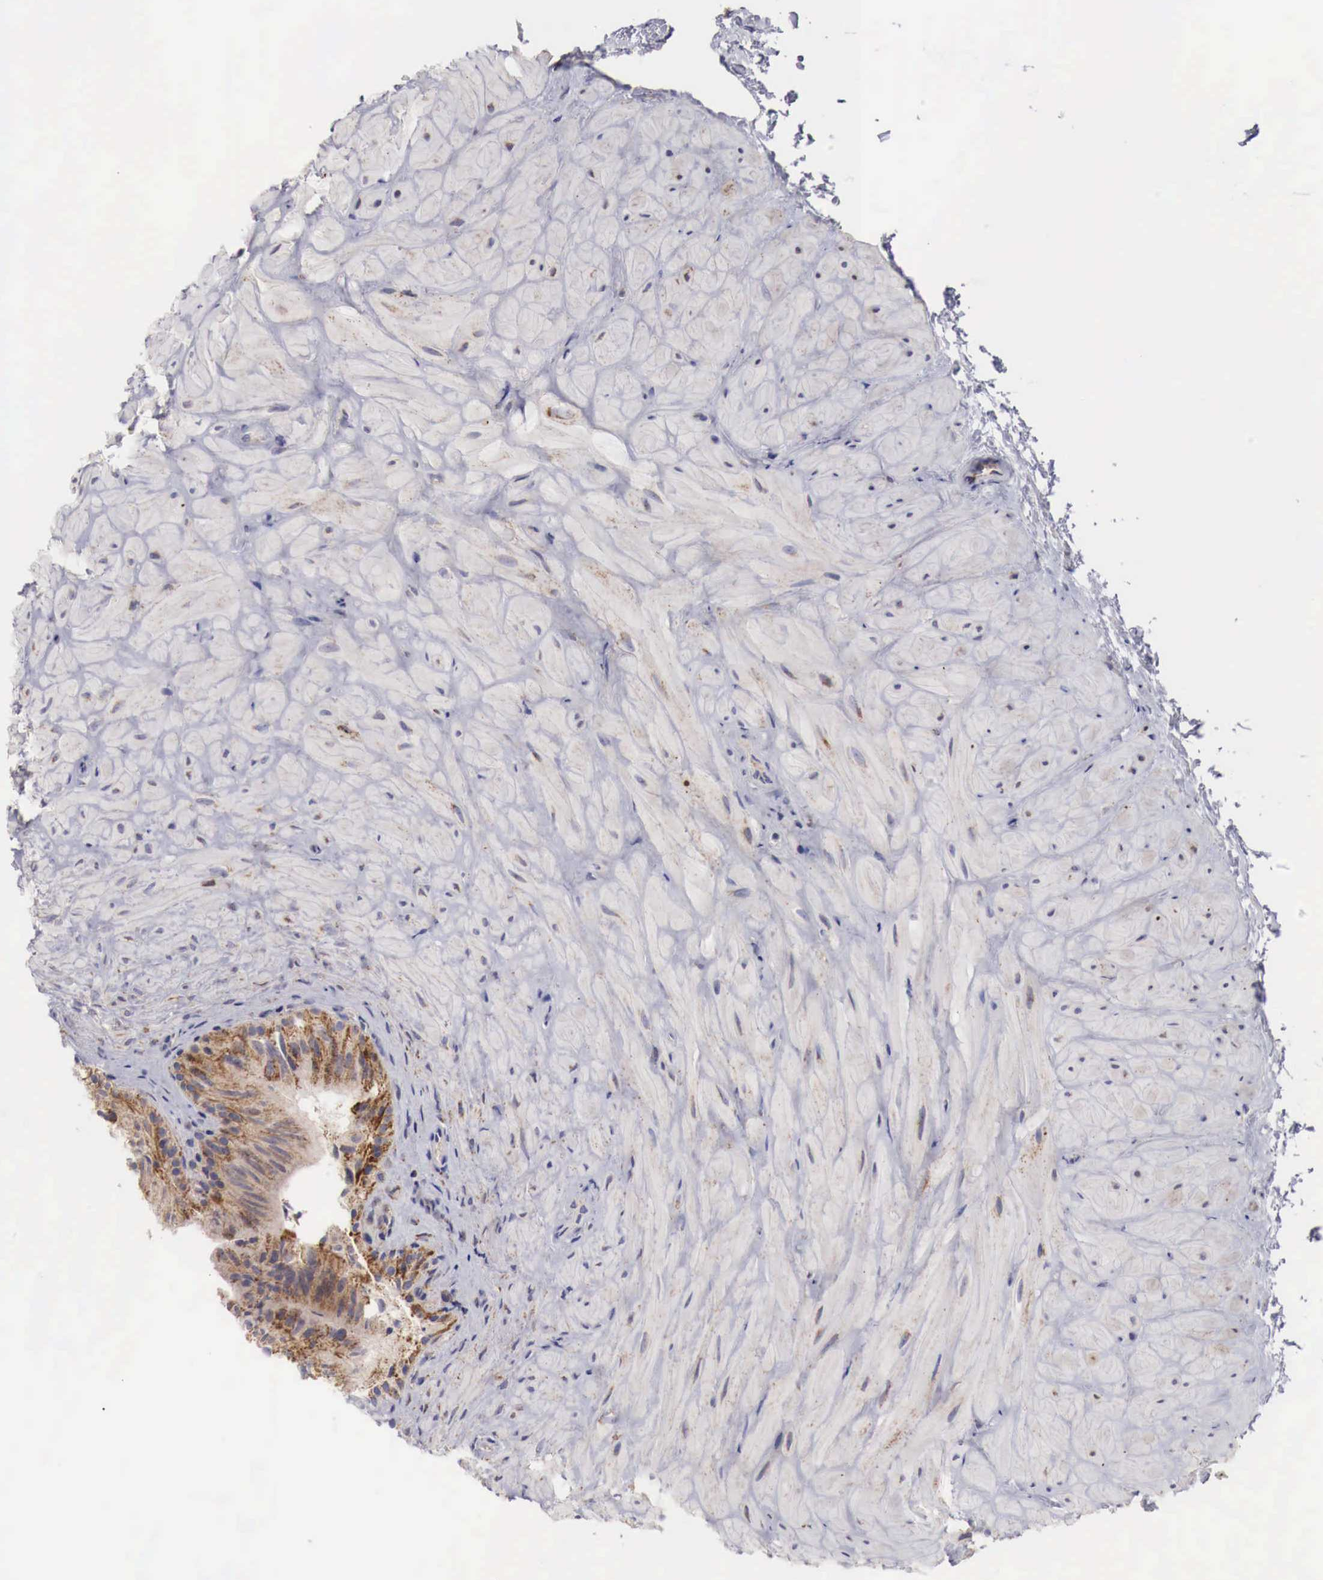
{"staining": {"intensity": "strong", "quantity": ">75%", "location": "cytoplasmic/membranous"}, "tissue": "epididymis", "cell_type": "Glandular cells", "image_type": "normal", "snomed": [{"axis": "morphology", "description": "Normal tissue, NOS"}, {"axis": "topography", "description": "Epididymis"}], "caption": "Immunohistochemical staining of unremarkable epididymis reveals strong cytoplasmic/membranous protein expression in approximately >75% of glandular cells.", "gene": "XPNPEP3", "patient": {"sex": "male", "age": 35}}